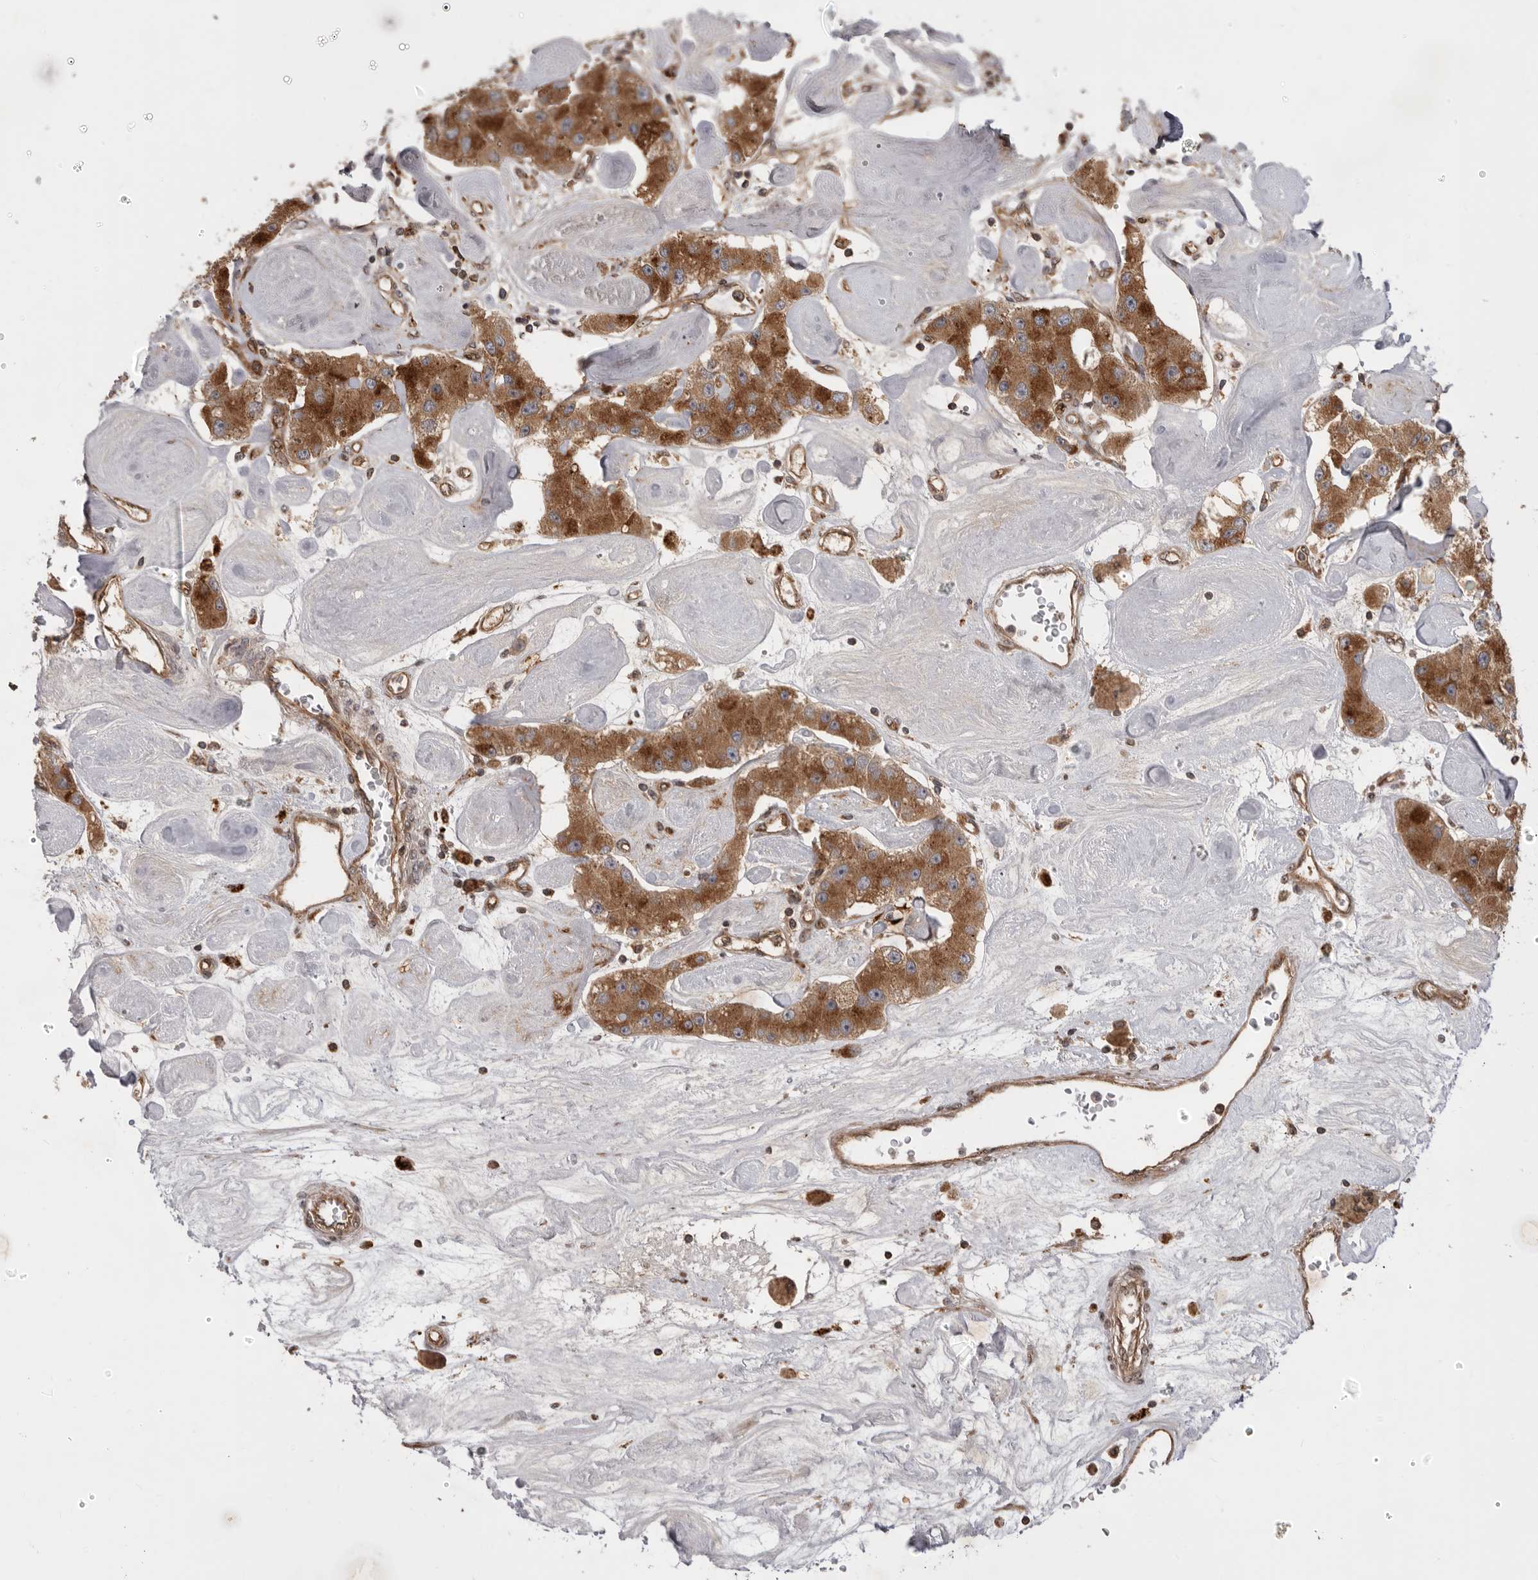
{"staining": {"intensity": "moderate", "quantity": ">75%", "location": "cytoplasmic/membranous"}, "tissue": "carcinoid", "cell_type": "Tumor cells", "image_type": "cancer", "snomed": [{"axis": "morphology", "description": "Carcinoid, malignant, NOS"}, {"axis": "topography", "description": "Pancreas"}], "caption": "Protein expression analysis of human carcinoid (malignant) reveals moderate cytoplasmic/membranous positivity in approximately >75% of tumor cells.", "gene": "DHDDS", "patient": {"sex": "male", "age": 41}}